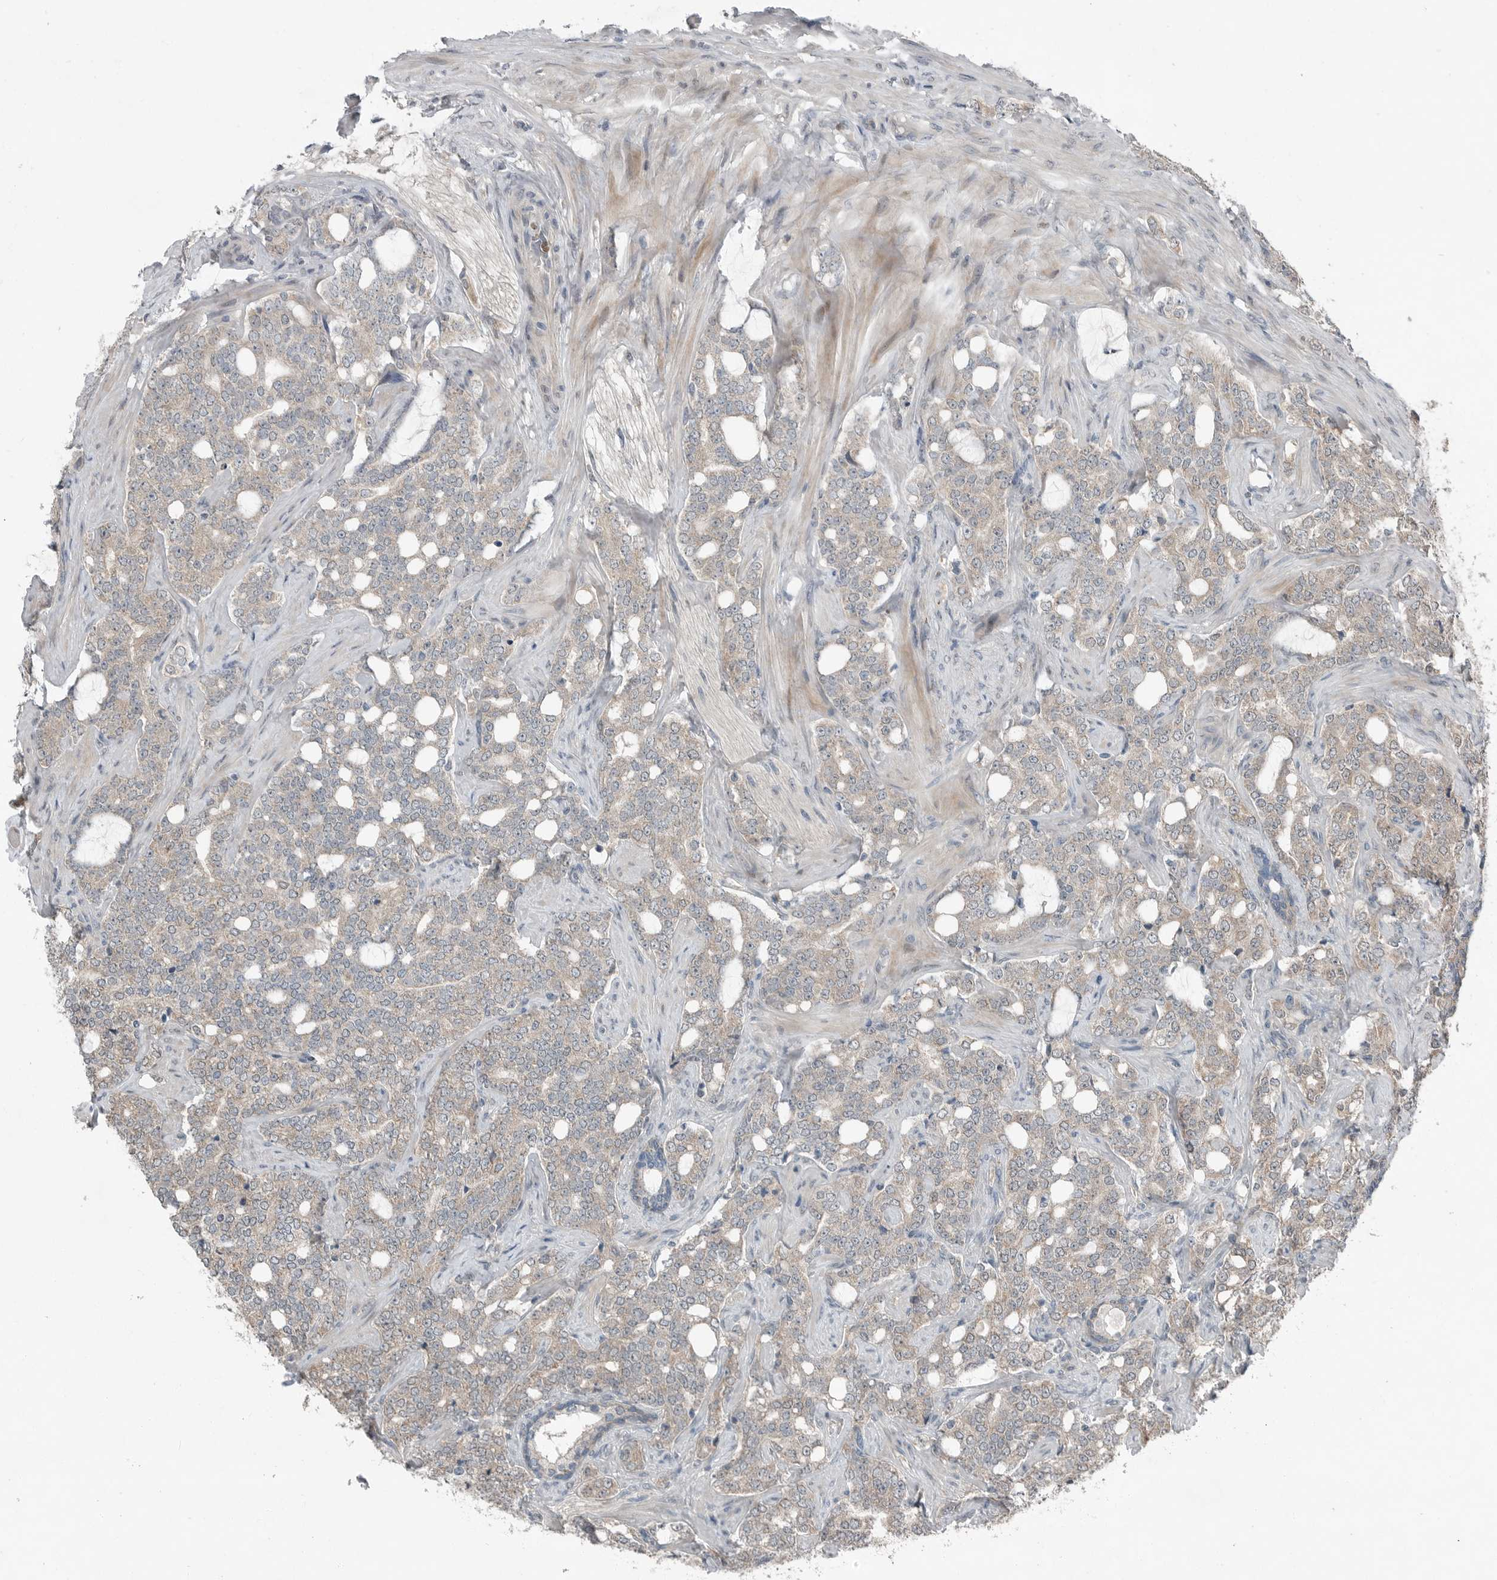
{"staining": {"intensity": "weak", "quantity": ">75%", "location": "cytoplasmic/membranous"}, "tissue": "prostate cancer", "cell_type": "Tumor cells", "image_type": "cancer", "snomed": [{"axis": "morphology", "description": "Adenocarcinoma, High grade"}, {"axis": "topography", "description": "Prostate"}], "caption": "Human high-grade adenocarcinoma (prostate) stained for a protein (brown) demonstrates weak cytoplasmic/membranous positive positivity in approximately >75% of tumor cells.", "gene": "MFAP3L", "patient": {"sex": "male", "age": 64}}